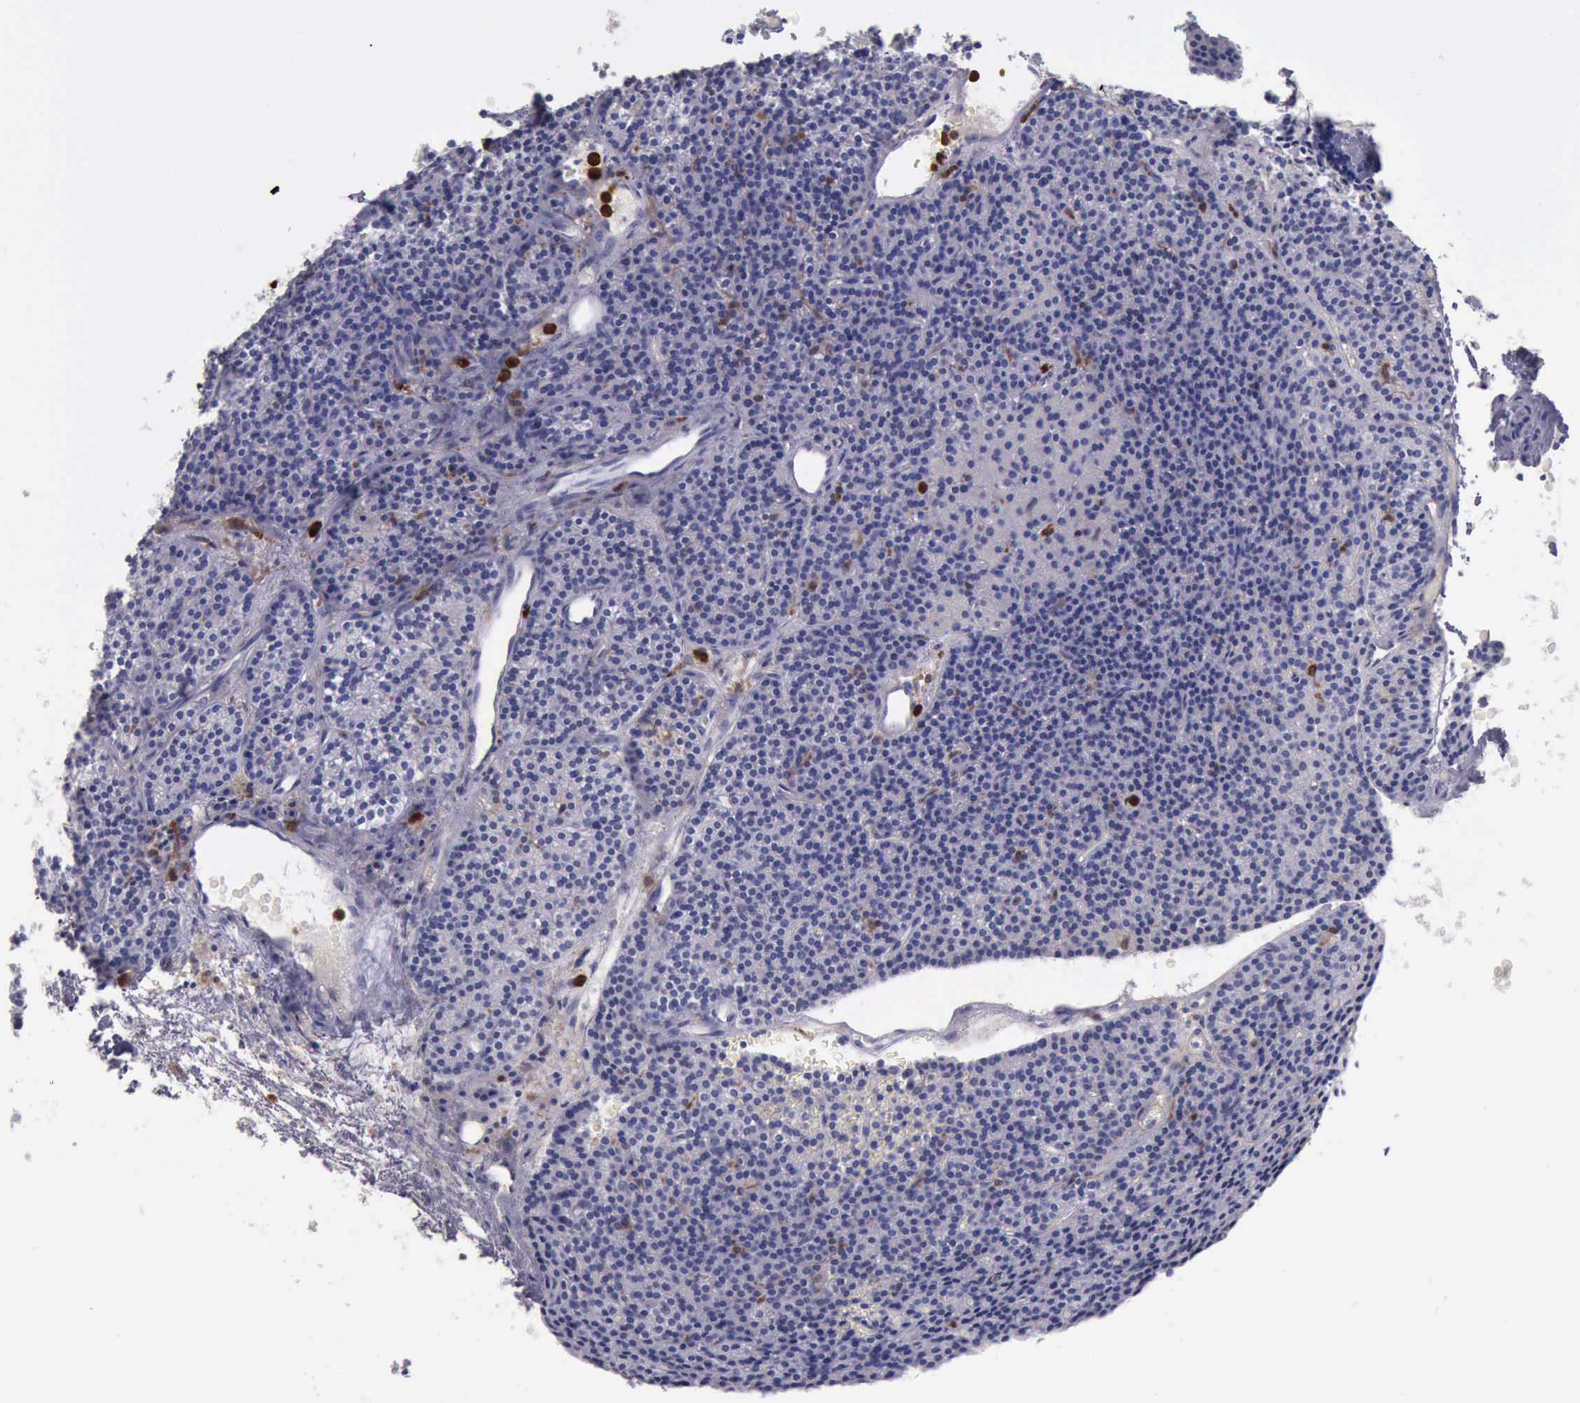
{"staining": {"intensity": "negative", "quantity": "none", "location": "none"}, "tissue": "parathyroid gland", "cell_type": "Glandular cells", "image_type": "normal", "snomed": [{"axis": "morphology", "description": "Normal tissue, NOS"}, {"axis": "topography", "description": "Parathyroid gland"}], "caption": "Glandular cells show no significant staining in normal parathyroid gland. Nuclei are stained in blue.", "gene": "CSTA", "patient": {"sex": "male", "age": 57}}